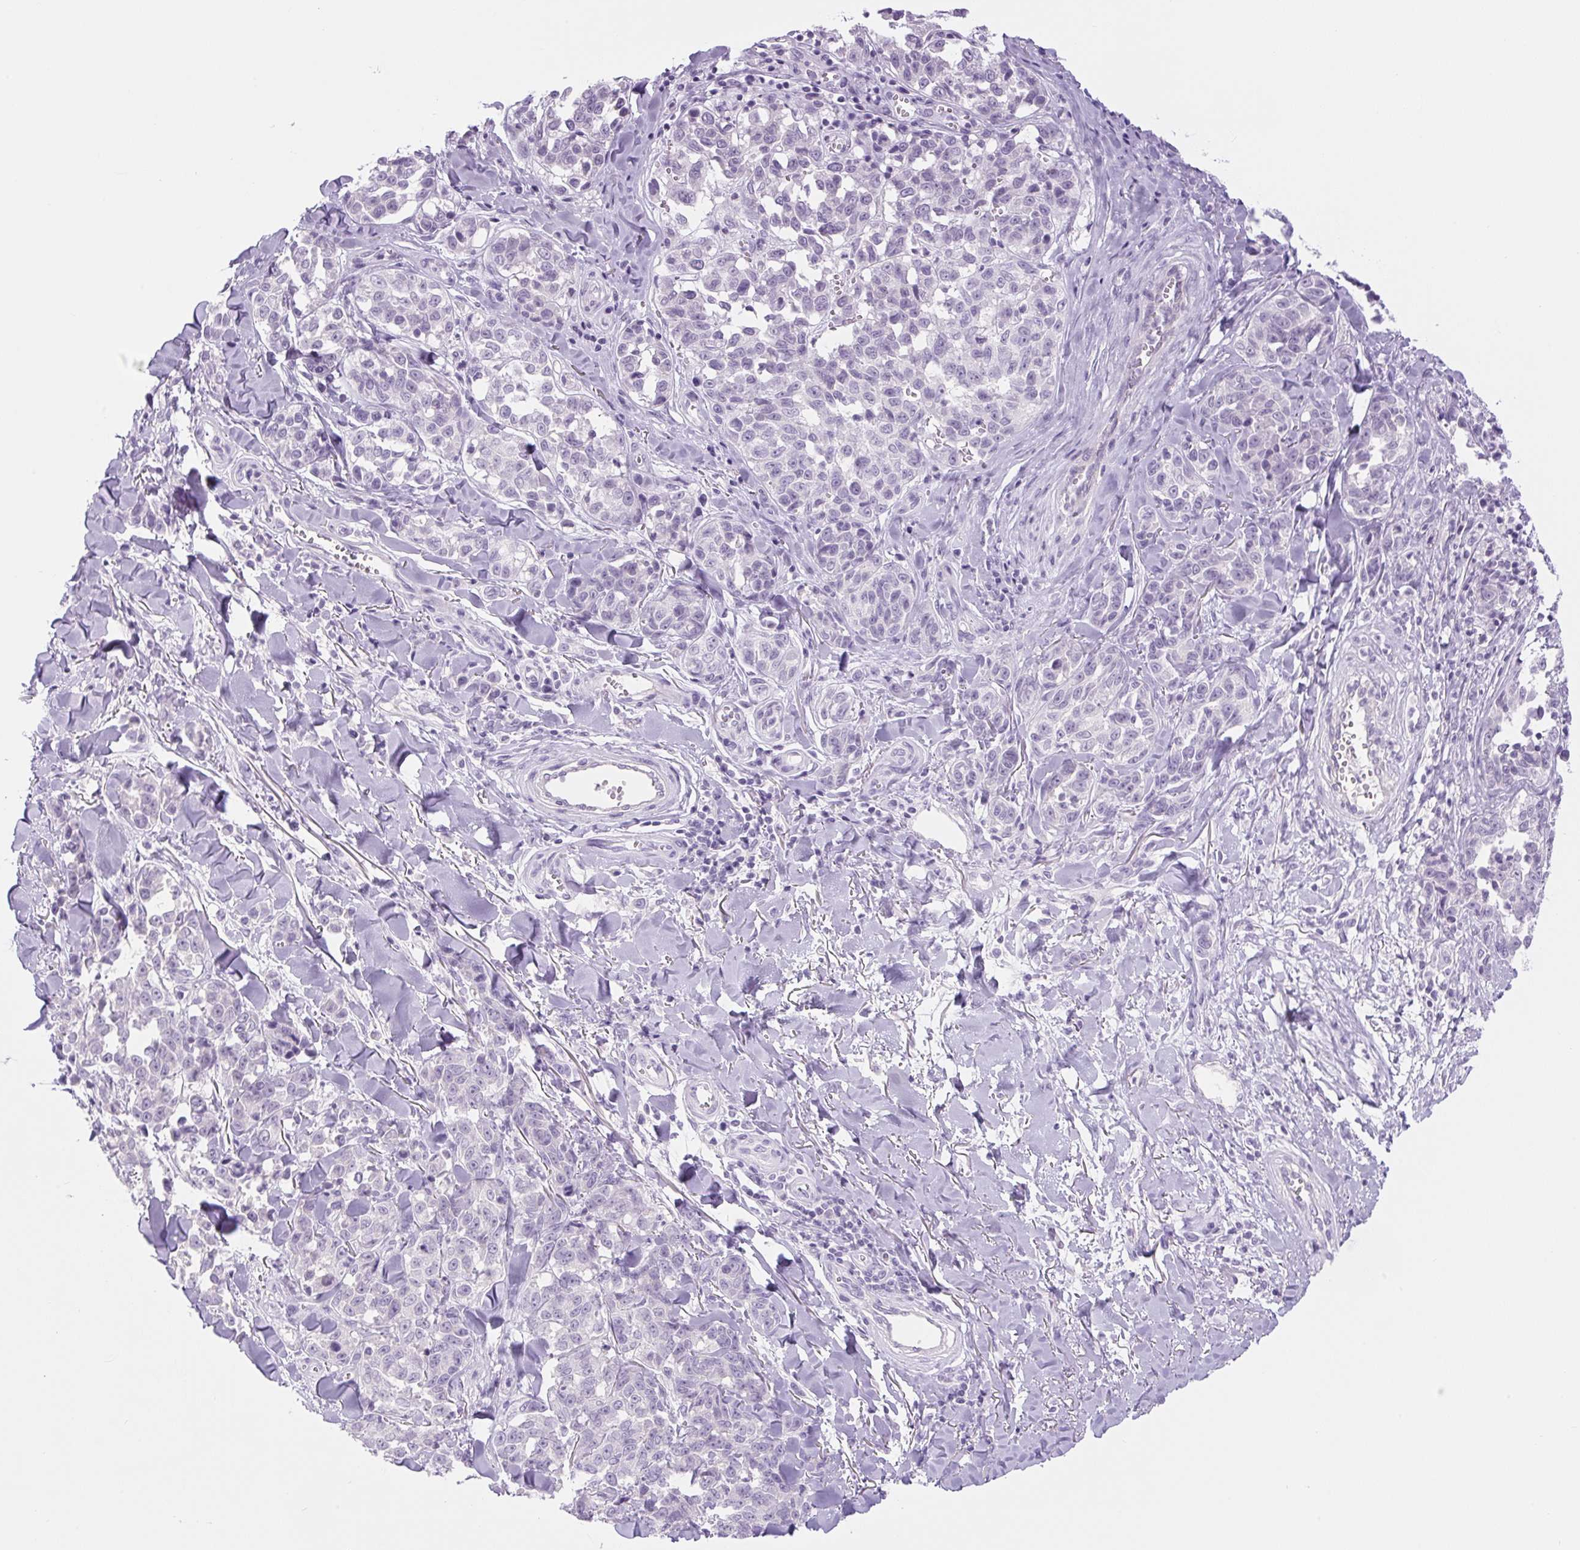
{"staining": {"intensity": "negative", "quantity": "none", "location": "none"}, "tissue": "melanoma", "cell_type": "Tumor cells", "image_type": "cancer", "snomed": [{"axis": "morphology", "description": "Malignant melanoma, NOS"}, {"axis": "topography", "description": "Skin"}], "caption": "This is a histopathology image of IHC staining of melanoma, which shows no staining in tumor cells.", "gene": "COL9A2", "patient": {"sex": "female", "age": 64}}